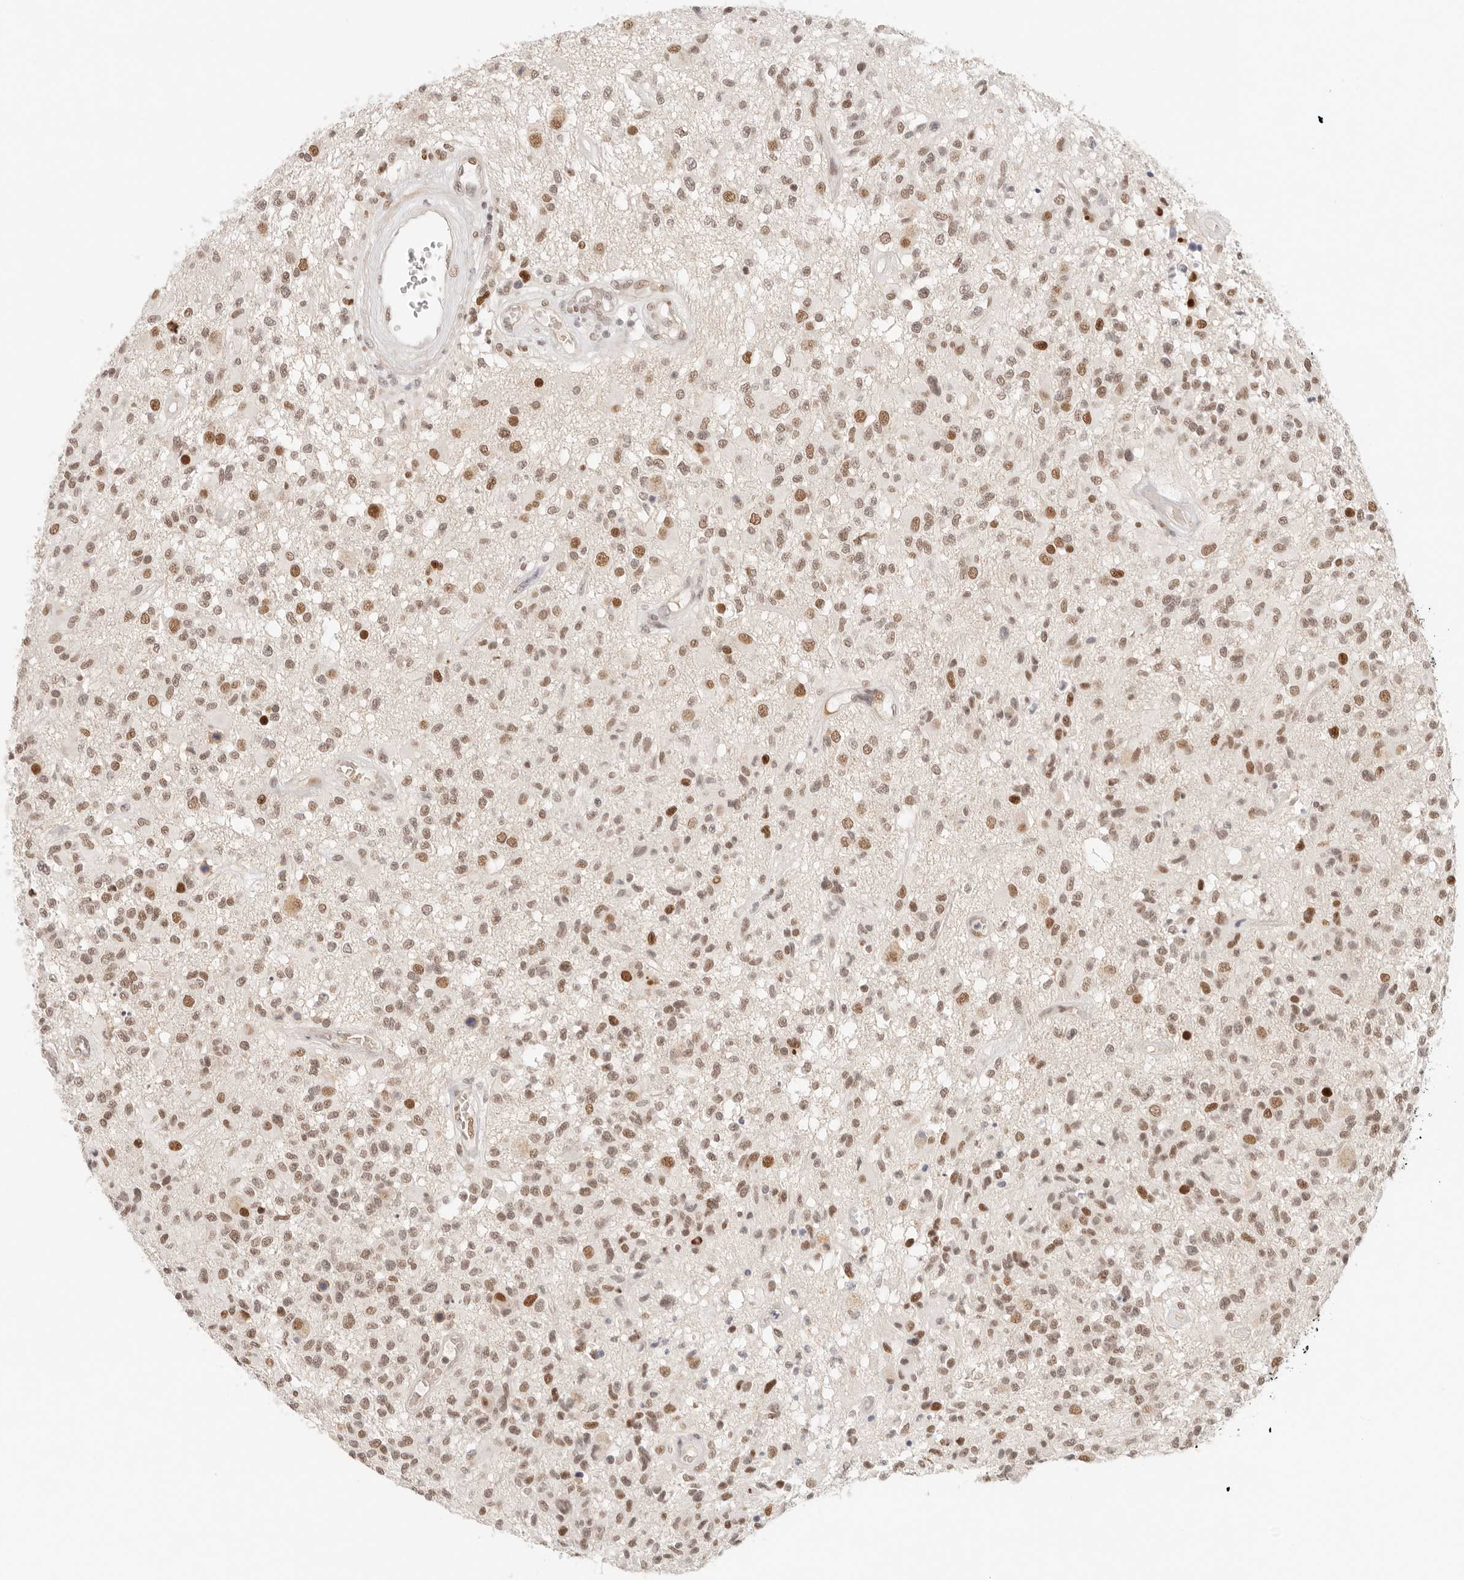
{"staining": {"intensity": "moderate", "quantity": ">75%", "location": "nuclear"}, "tissue": "glioma", "cell_type": "Tumor cells", "image_type": "cancer", "snomed": [{"axis": "morphology", "description": "Glioma, malignant, High grade"}, {"axis": "morphology", "description": "Glioblastoma, NOS"}, {"axis": "topography", "description": "Brain"}], "caption": "This histopathology image reveals glioma stained with IHC to label a protein in brown. The nuclear of tumor cells show moderate positivity for the protein. Nuclei are counter-stained blue.", "gene": "HOXC5", "patient": {"sex": "male", "age": 60}}